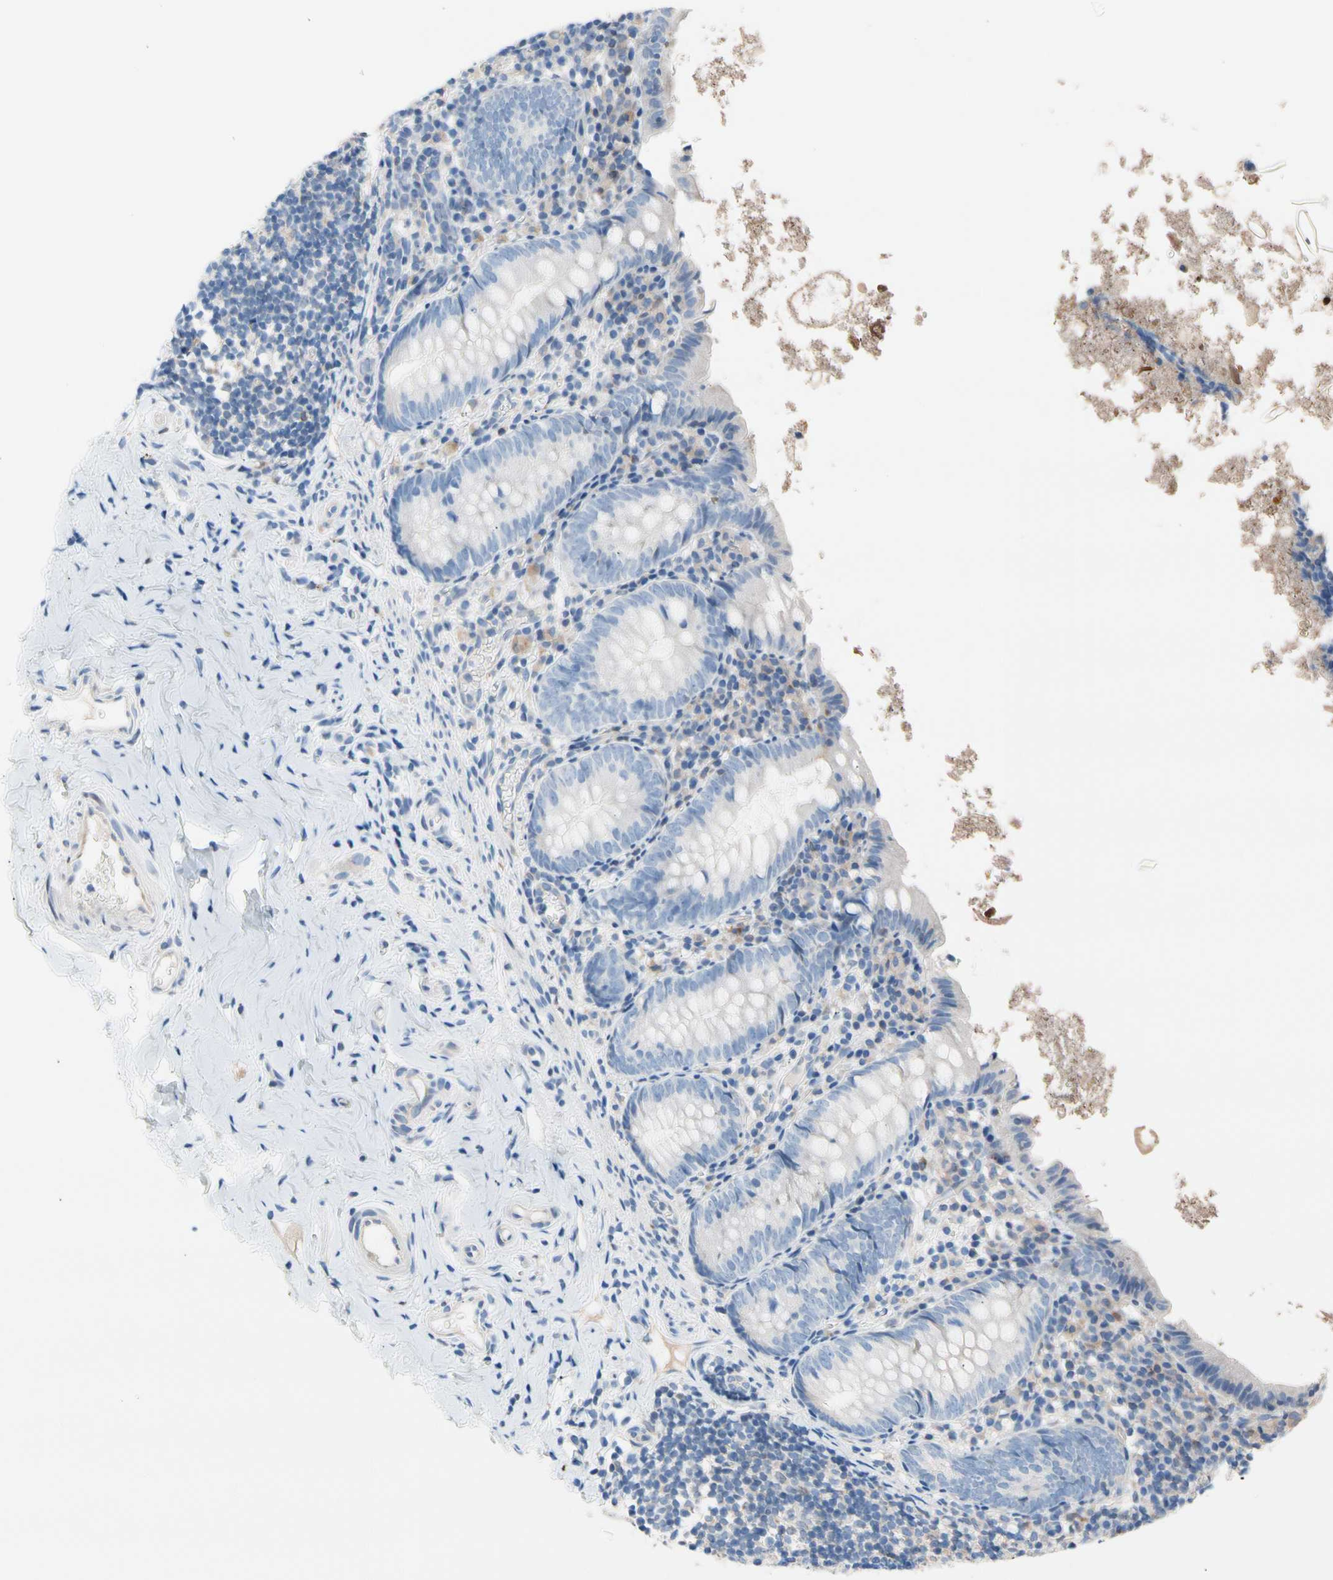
{"staining": {"intensity": "negative", "quantity": "none", "location": "none"}, "tissue": "appendix", "cell_type": "Glandular cells", "image_type": "normal", "snomed": [{"axis": "morphology", "description": "Normal tissue, NOS"}, {"axis": "topography", "description": "Appendix"}], "caption": "This is an immunohistochemistry (IHC) image of normal appendix. There is no positivity in glandular cells.", "gene": "MAP3K3", "patient": {"sex": "female", "age": 10}}